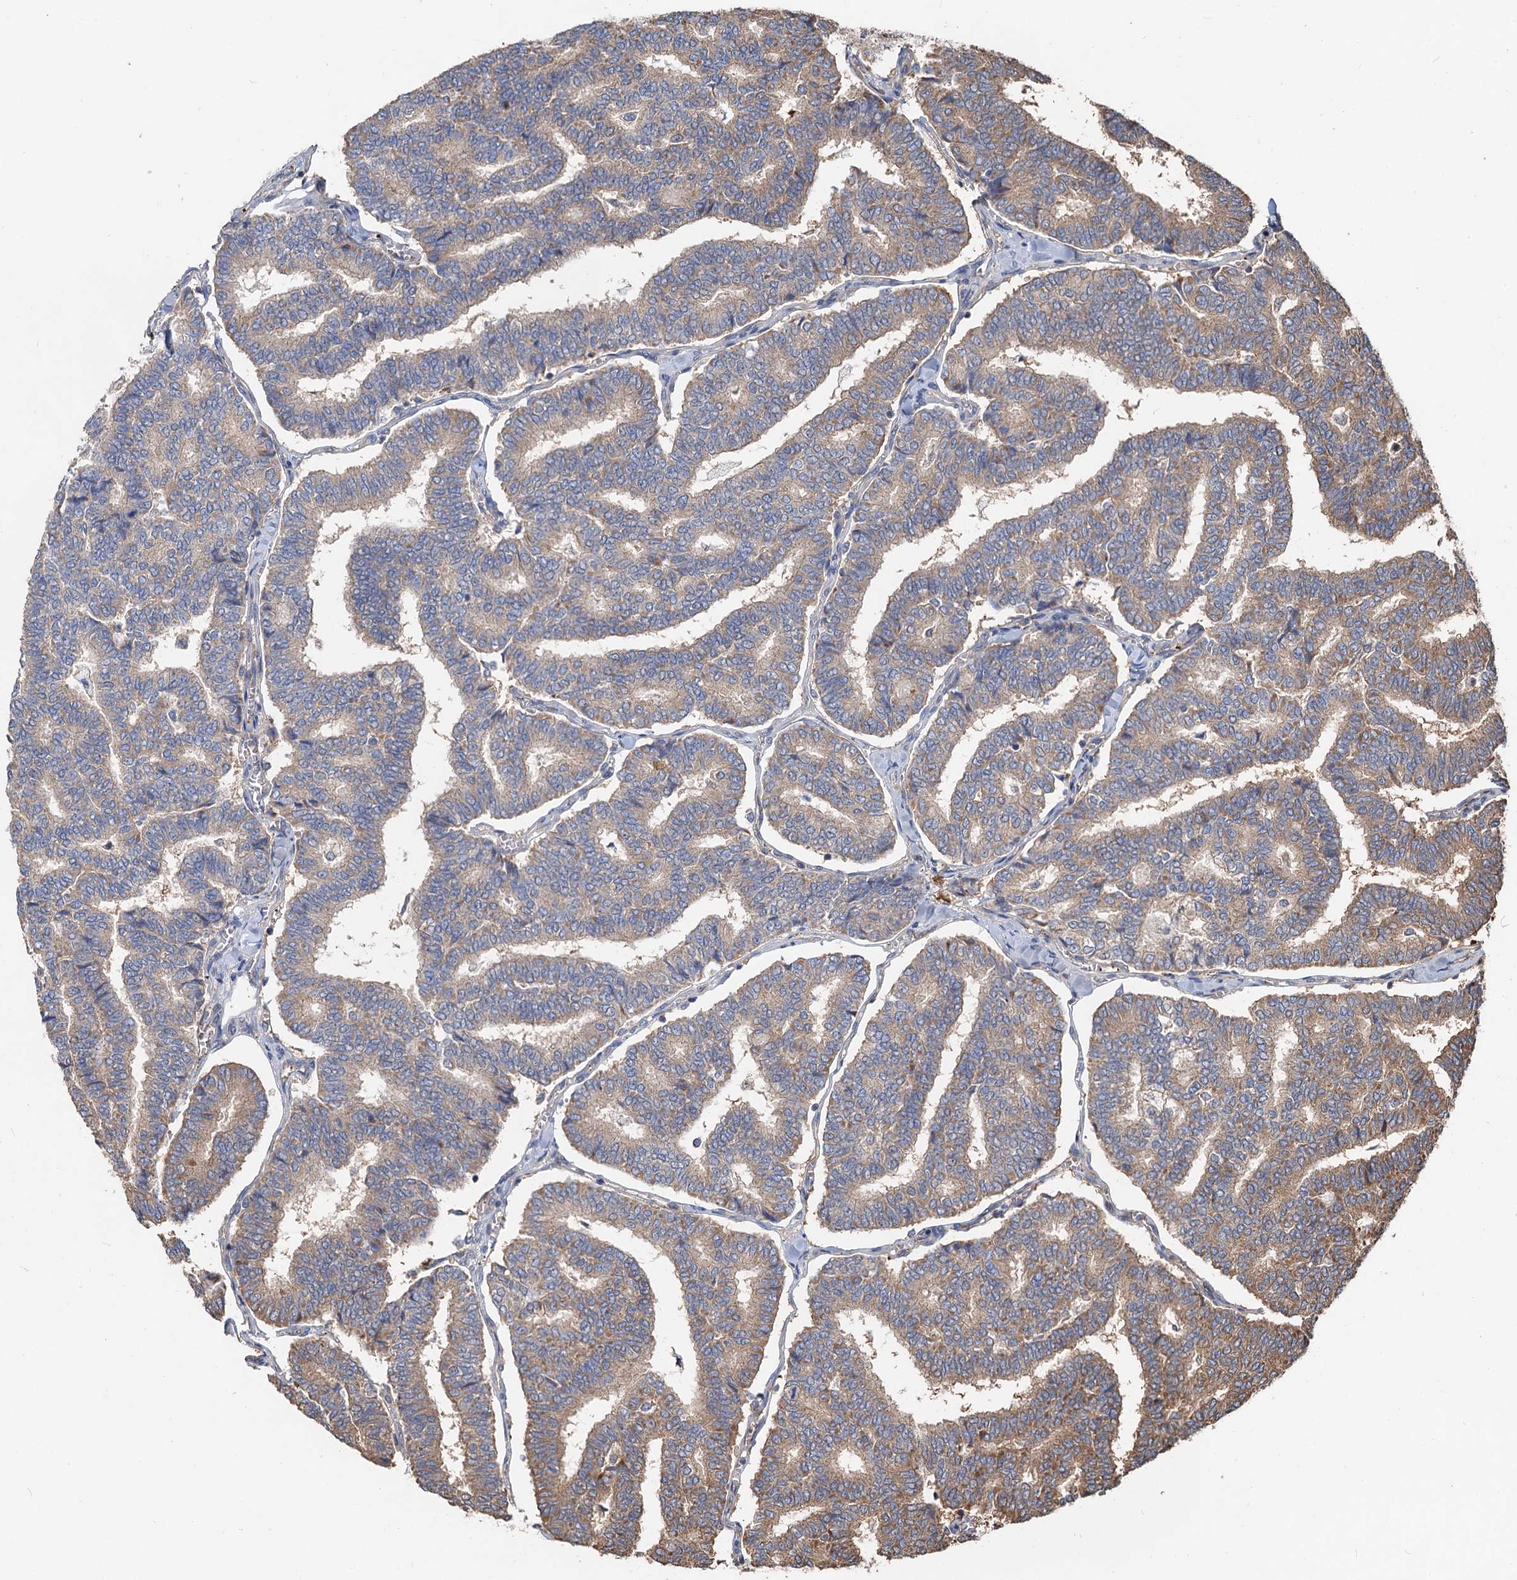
{"staining": {"intensity": "weak", "quantity": "25%-75%", "location": "cytoplasmic/membranous"}, "tissue": "thyroid cancer", "cell_type": "Tumor cells", "image_type": "cancer", "snomed": [{"axis": "morphology", "description": "Papillary adenocarcinoma, NOS"}, {"axis": "topography", "description": "Thyroid gland"}], "caption": "A photomicrograph showing weak cytoplasmic/membranous expression in about 25%-75% of tumor cells in papillary adenocarcinoma (thyroid), as visualized by brown immunohistochemical staining.", "gene": "DEXI", "patient": {"sex": "female", "age": 35}}